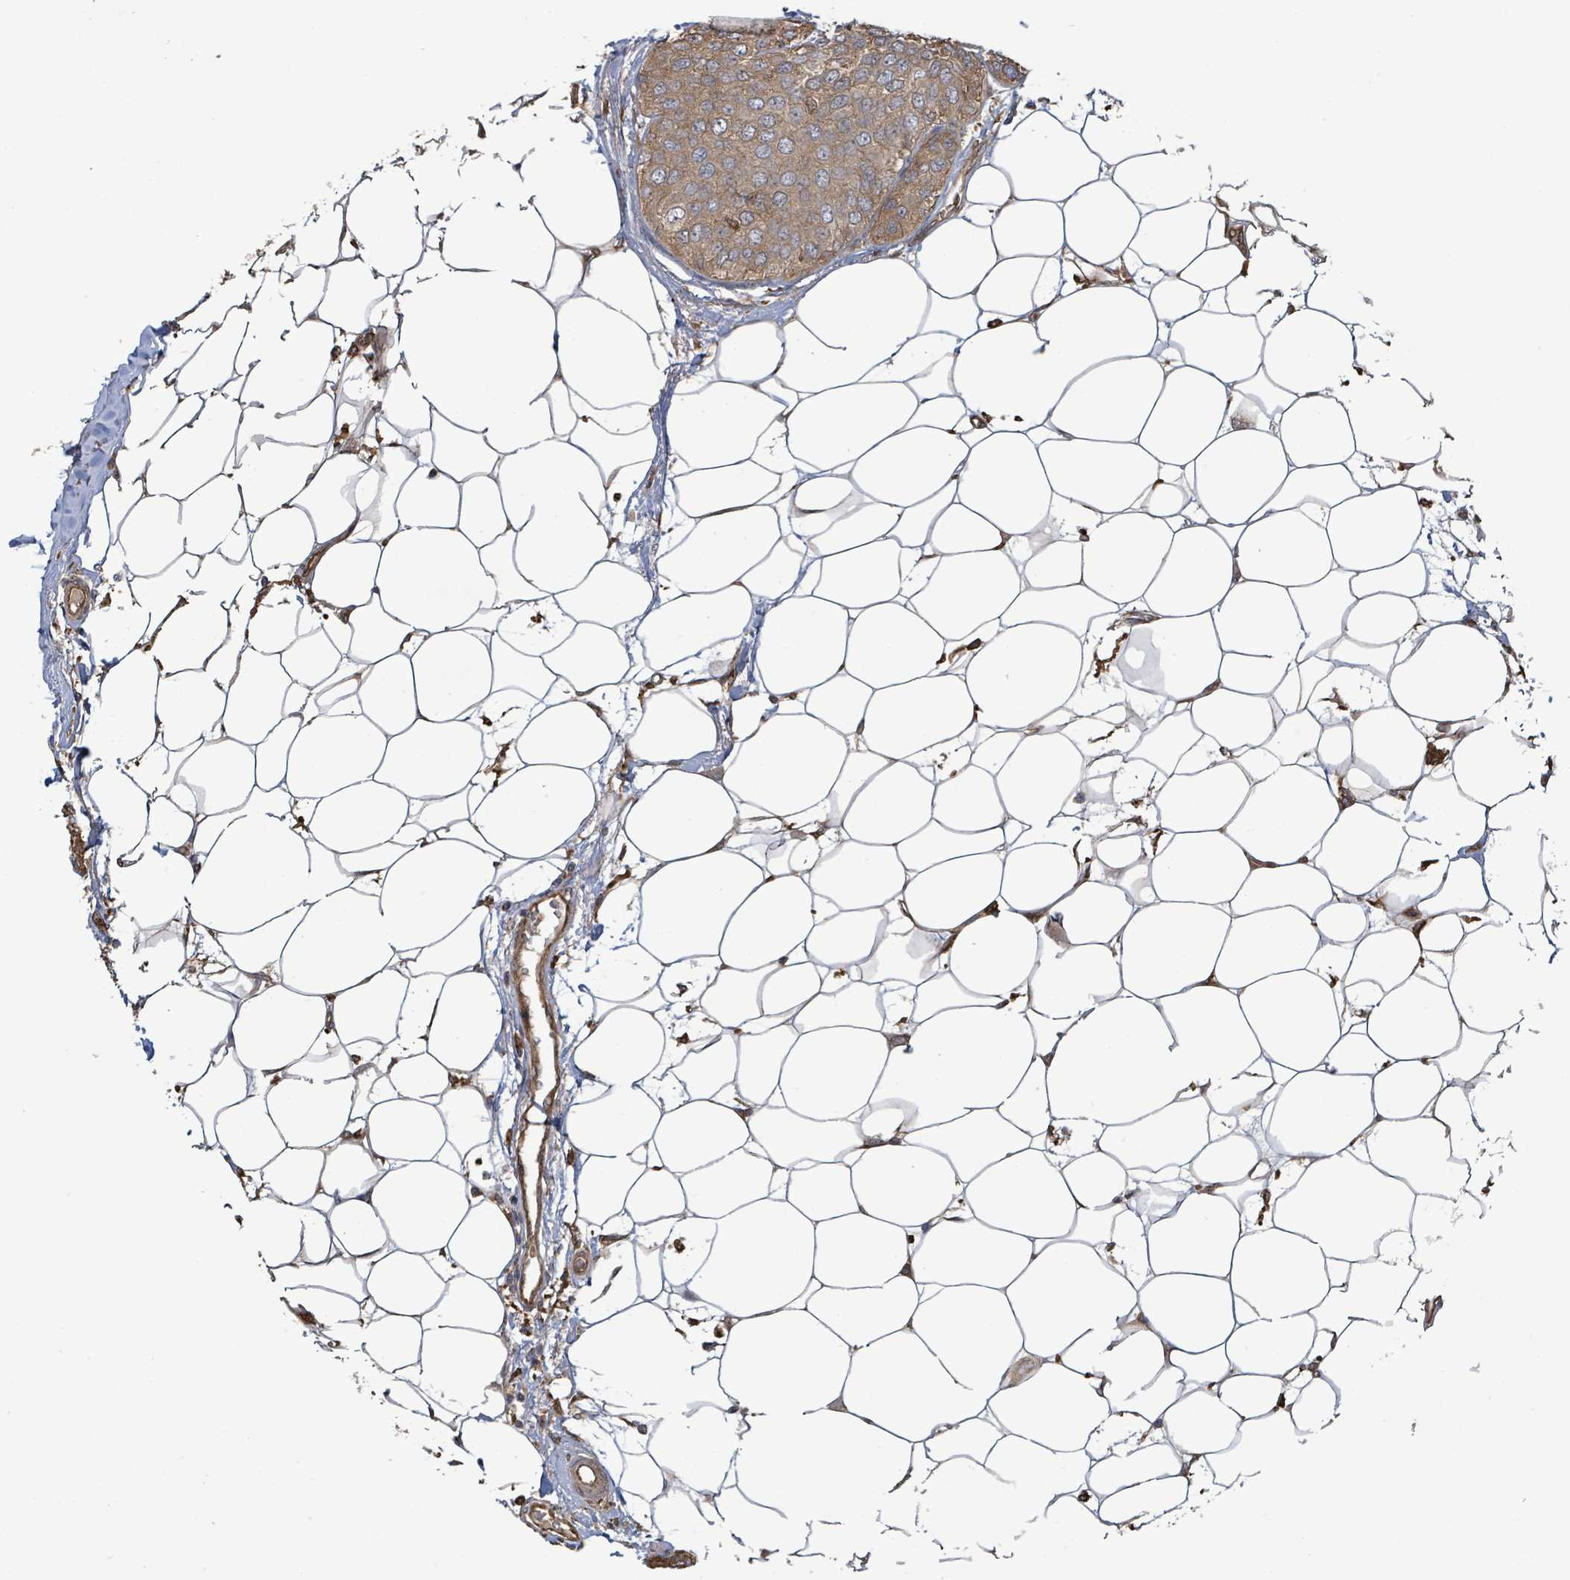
{"staining": {"intensity": "moderate", "quantity": ">75%", "location": "cytoplasmic/membranous"}, "tissue": "breast cancer", "cell_type": "Tumor cells", "image_type": "cancer", "snomed": [{"axis": "morphology", "description": "Duct carcinoma"}, {"axis": "topography", "description": "Breast"}], "caption": "Human breast cancer (intraductal carcinoma) stained with a protein marker demonstrates moderate staining in tumor cells.", "gene": "ARPIN", "patient": {"sex": "female", "age": 72}}